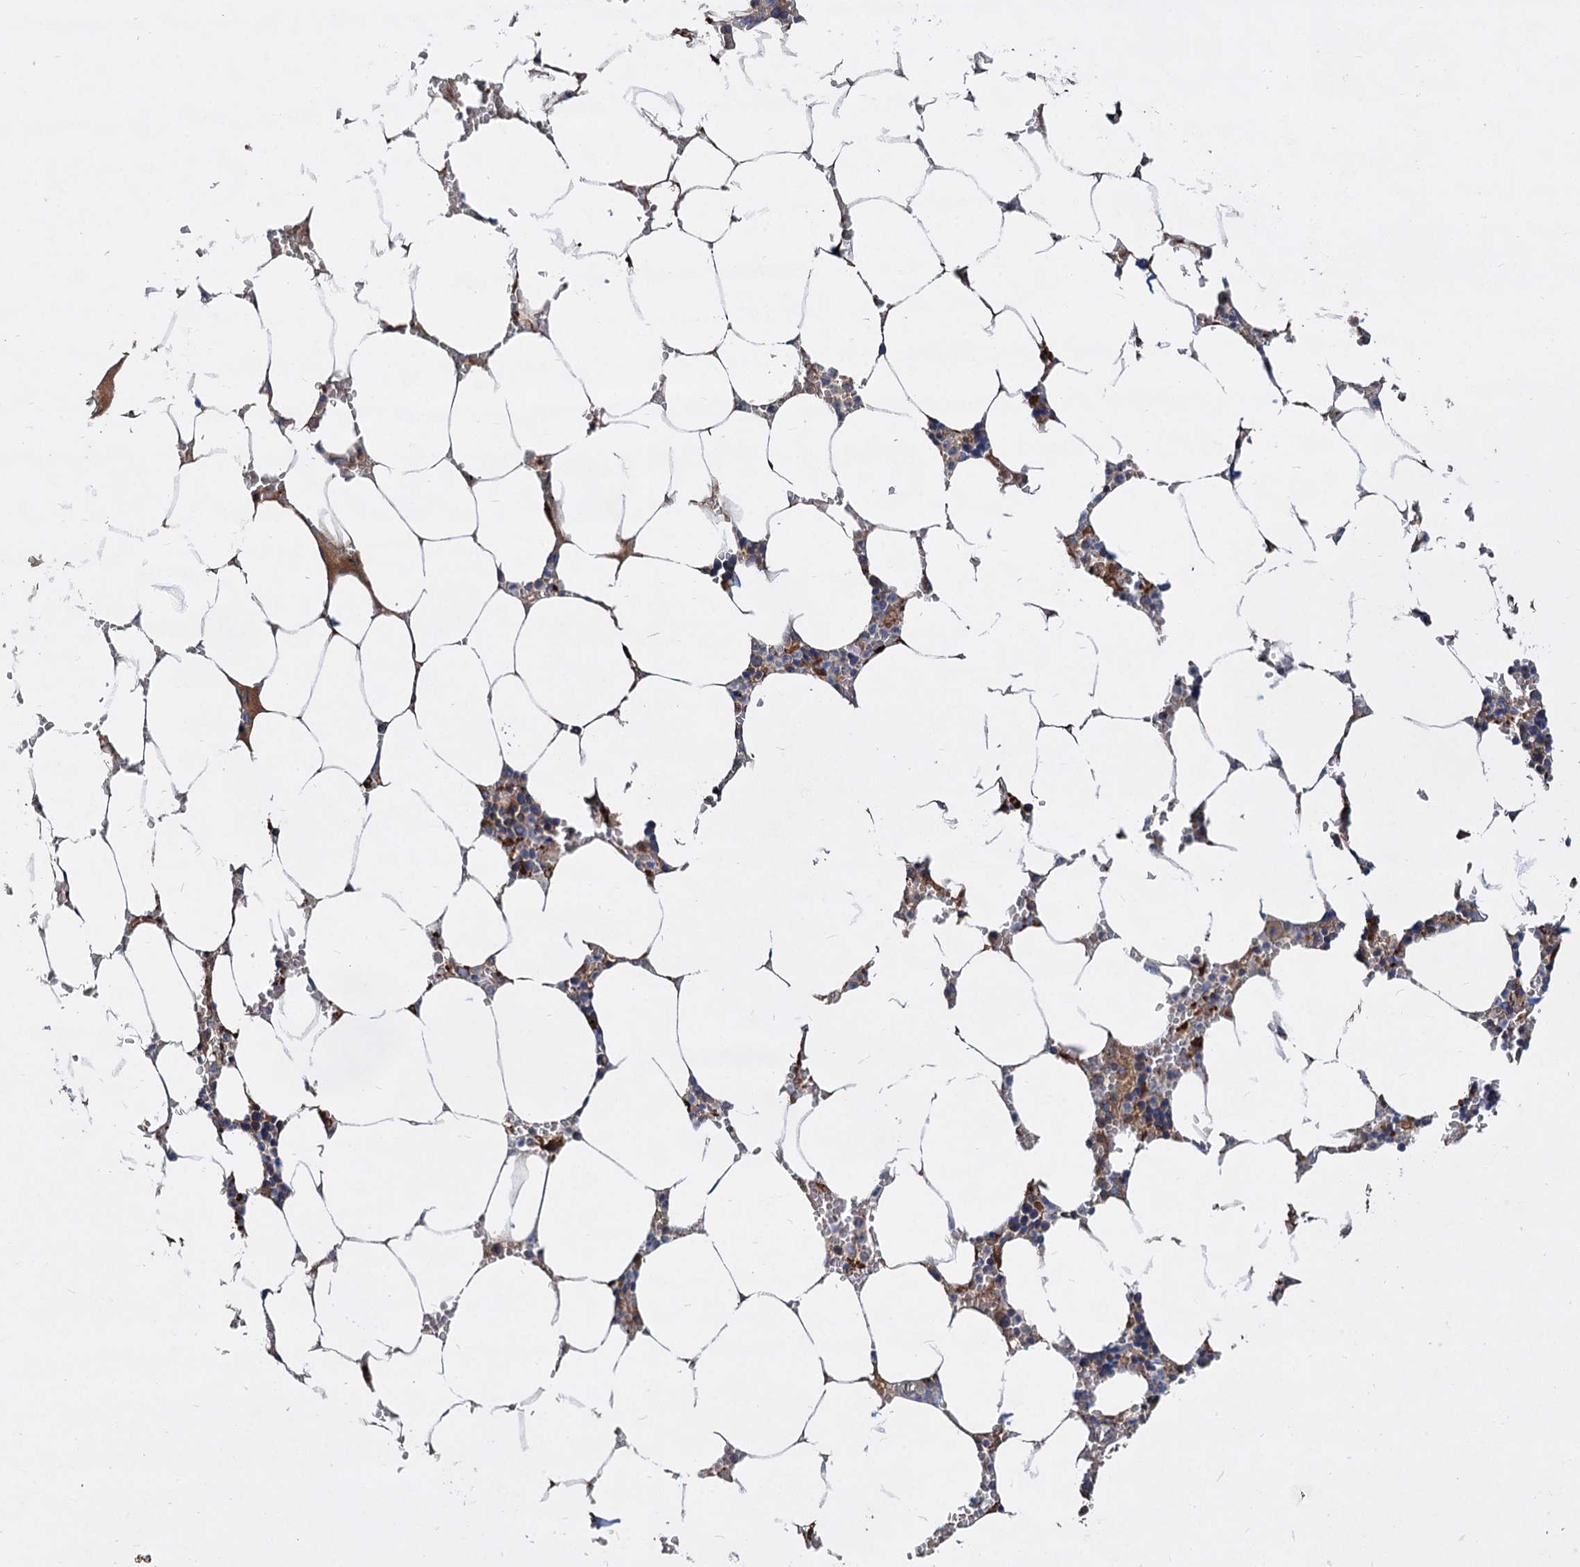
{"staining": {"intensity": "moderate", "quantity": "<25%", "location": "cytoplasmic/membranous"}, "tissue": "bone marrow", "cell_type": "Hematopoietic cells", "image_type": "normal", "snomed": [{"axis": "morphology", "description": "Normal tissue, NOS"}, {"axis": "topography", "description": "Bone marrow"}], "caption": "DAB immunohistochemical staining of normal human bone marrow exhibits moderate cytoplasmic/membranous protein positivity in about <25% of hematopoietic cells.", "gene": "ALKBH7", "patient": {"sex": "male", "age": 70}}